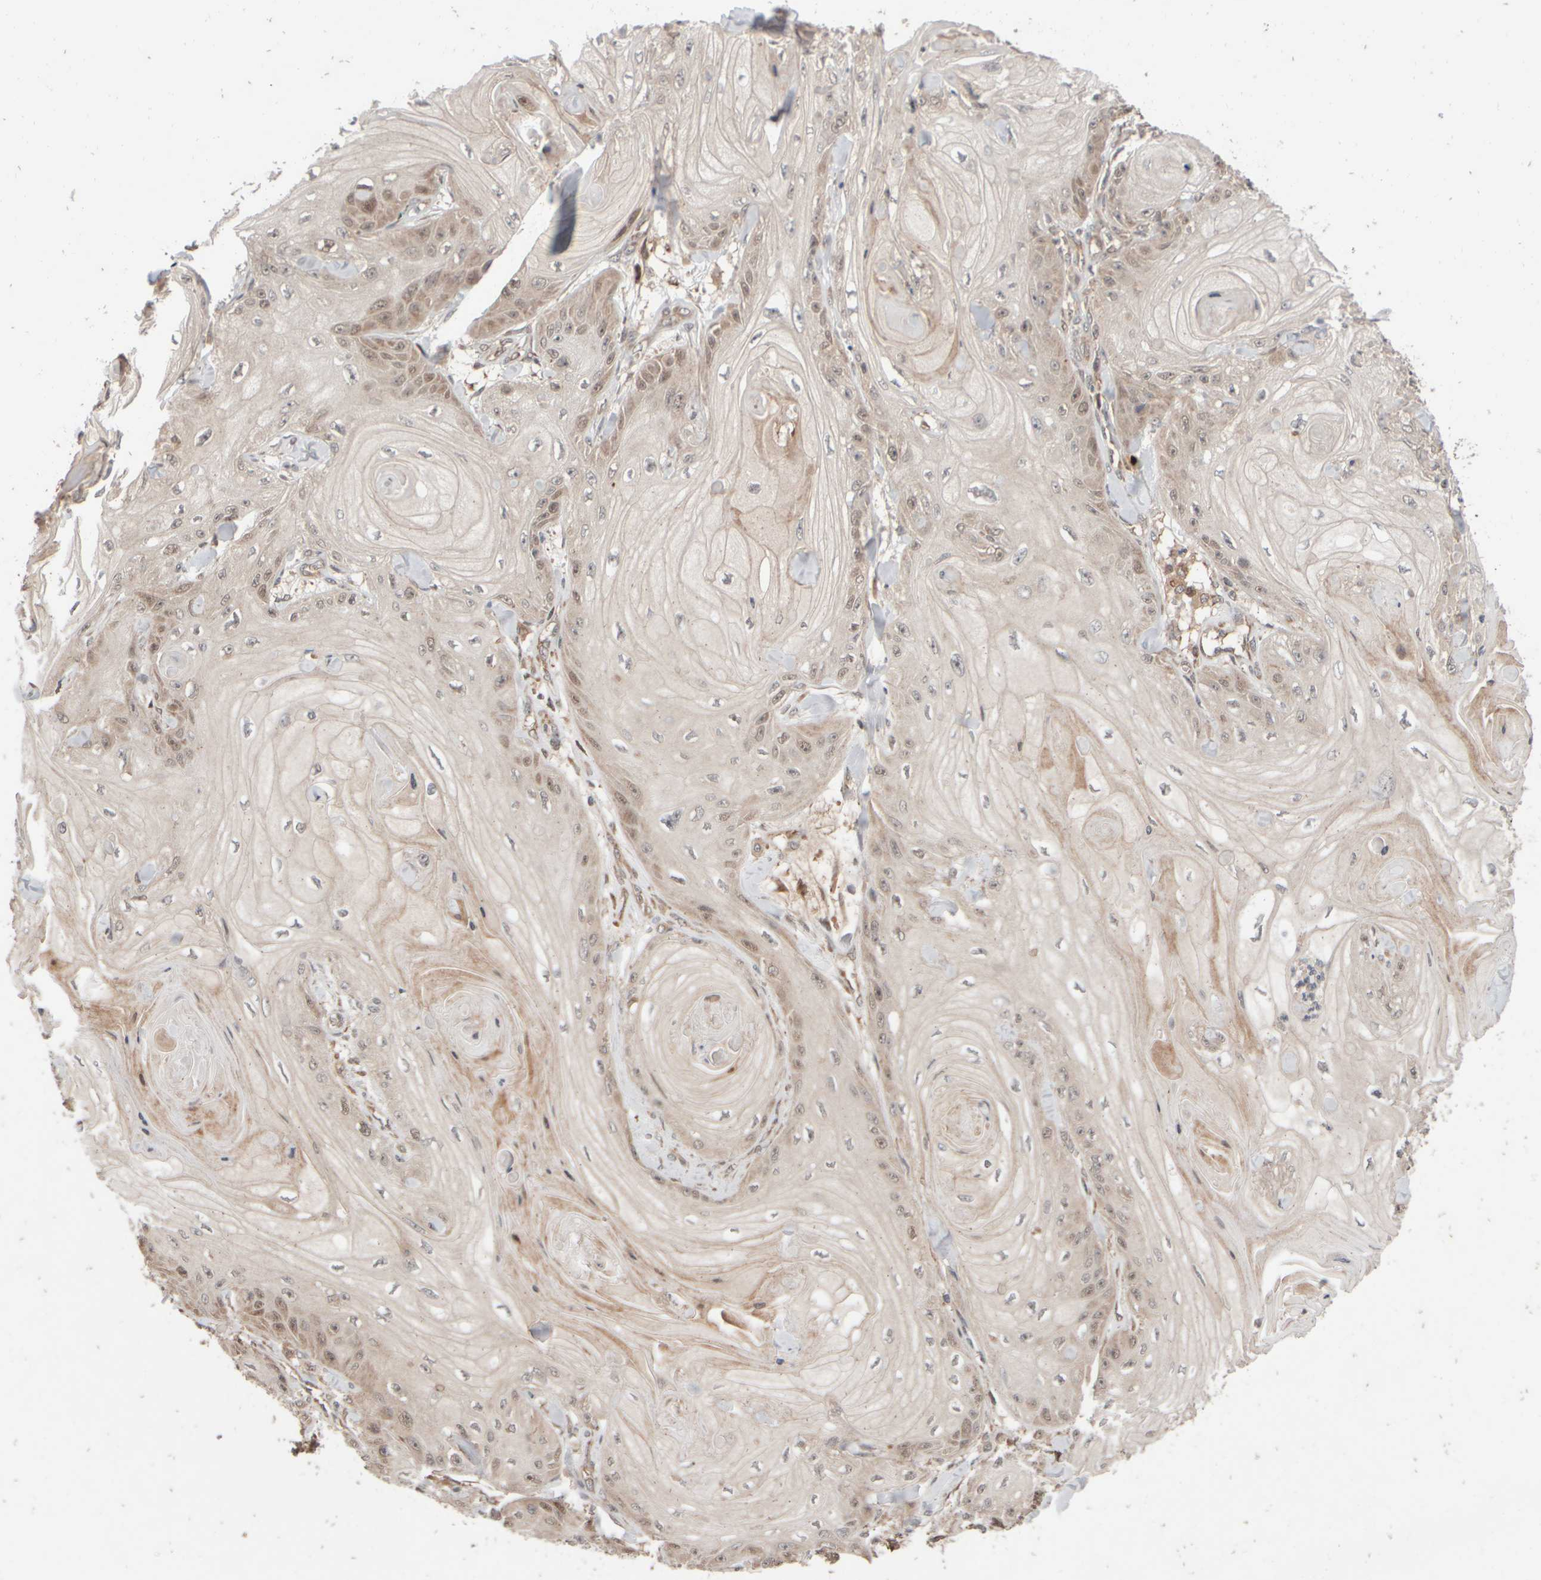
{"staining": {"intensity": "weak", "quantity": "<25%", "location": "cytoplasmic/membranous,nuclear"}, "tissue": "skin cancer", "cell_type": "Tumor cells", "image_type": "cancer", "snomed": [{"axis": "morphology", "description": "Squamous cell carcinoma, NOS"}, {"axis": "topography", "description": "Skin"}], "caption": "An image of human squamous cell carcinoma (skin) is negative for staining in tumor cells. The staining is performed using DAB brown chromogen with nuclei counter-stained in using hematoxylin.", "gene": "ABHD11", "patient": {"sex": "male", "age": 74}}